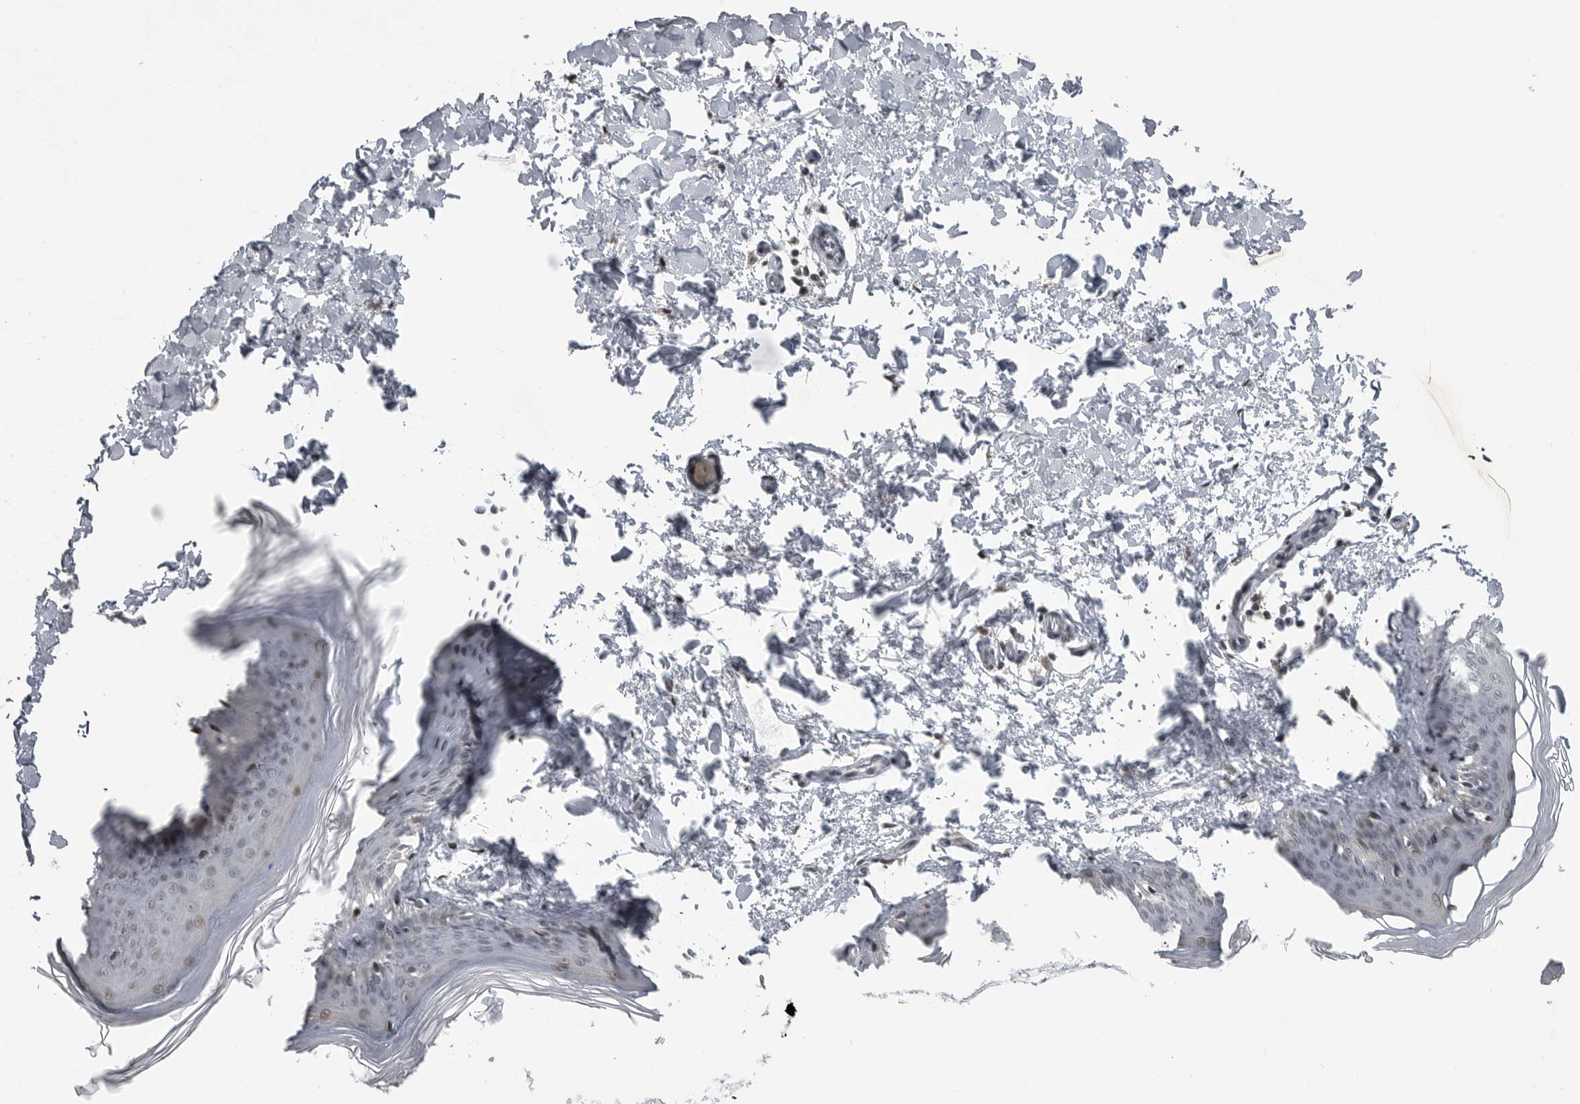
{"staining": {"intensity": "weak", "quantity": ">75%", "location": "nuclear"}, "tissue": "skin", "cell_type": "Fibroblasts", "image_type": "normal", "snomed": [{"axis": "morphology", "description": "Normal tissue, NOS"}, {"axis": "topography", "description": "Skin"}], "caption": "Protein staining of normal skin exhibits weak nuclear expression in approximately >75% of fibroblasts. The protein is stained brown, and the nuclei are stained in blue (DAB (3,3'-diaminobenzidine) IHC with brightfield microscopy, high magnification).", "gene": "C8orf58", "patient": {"sex": "female", "age": 27}}